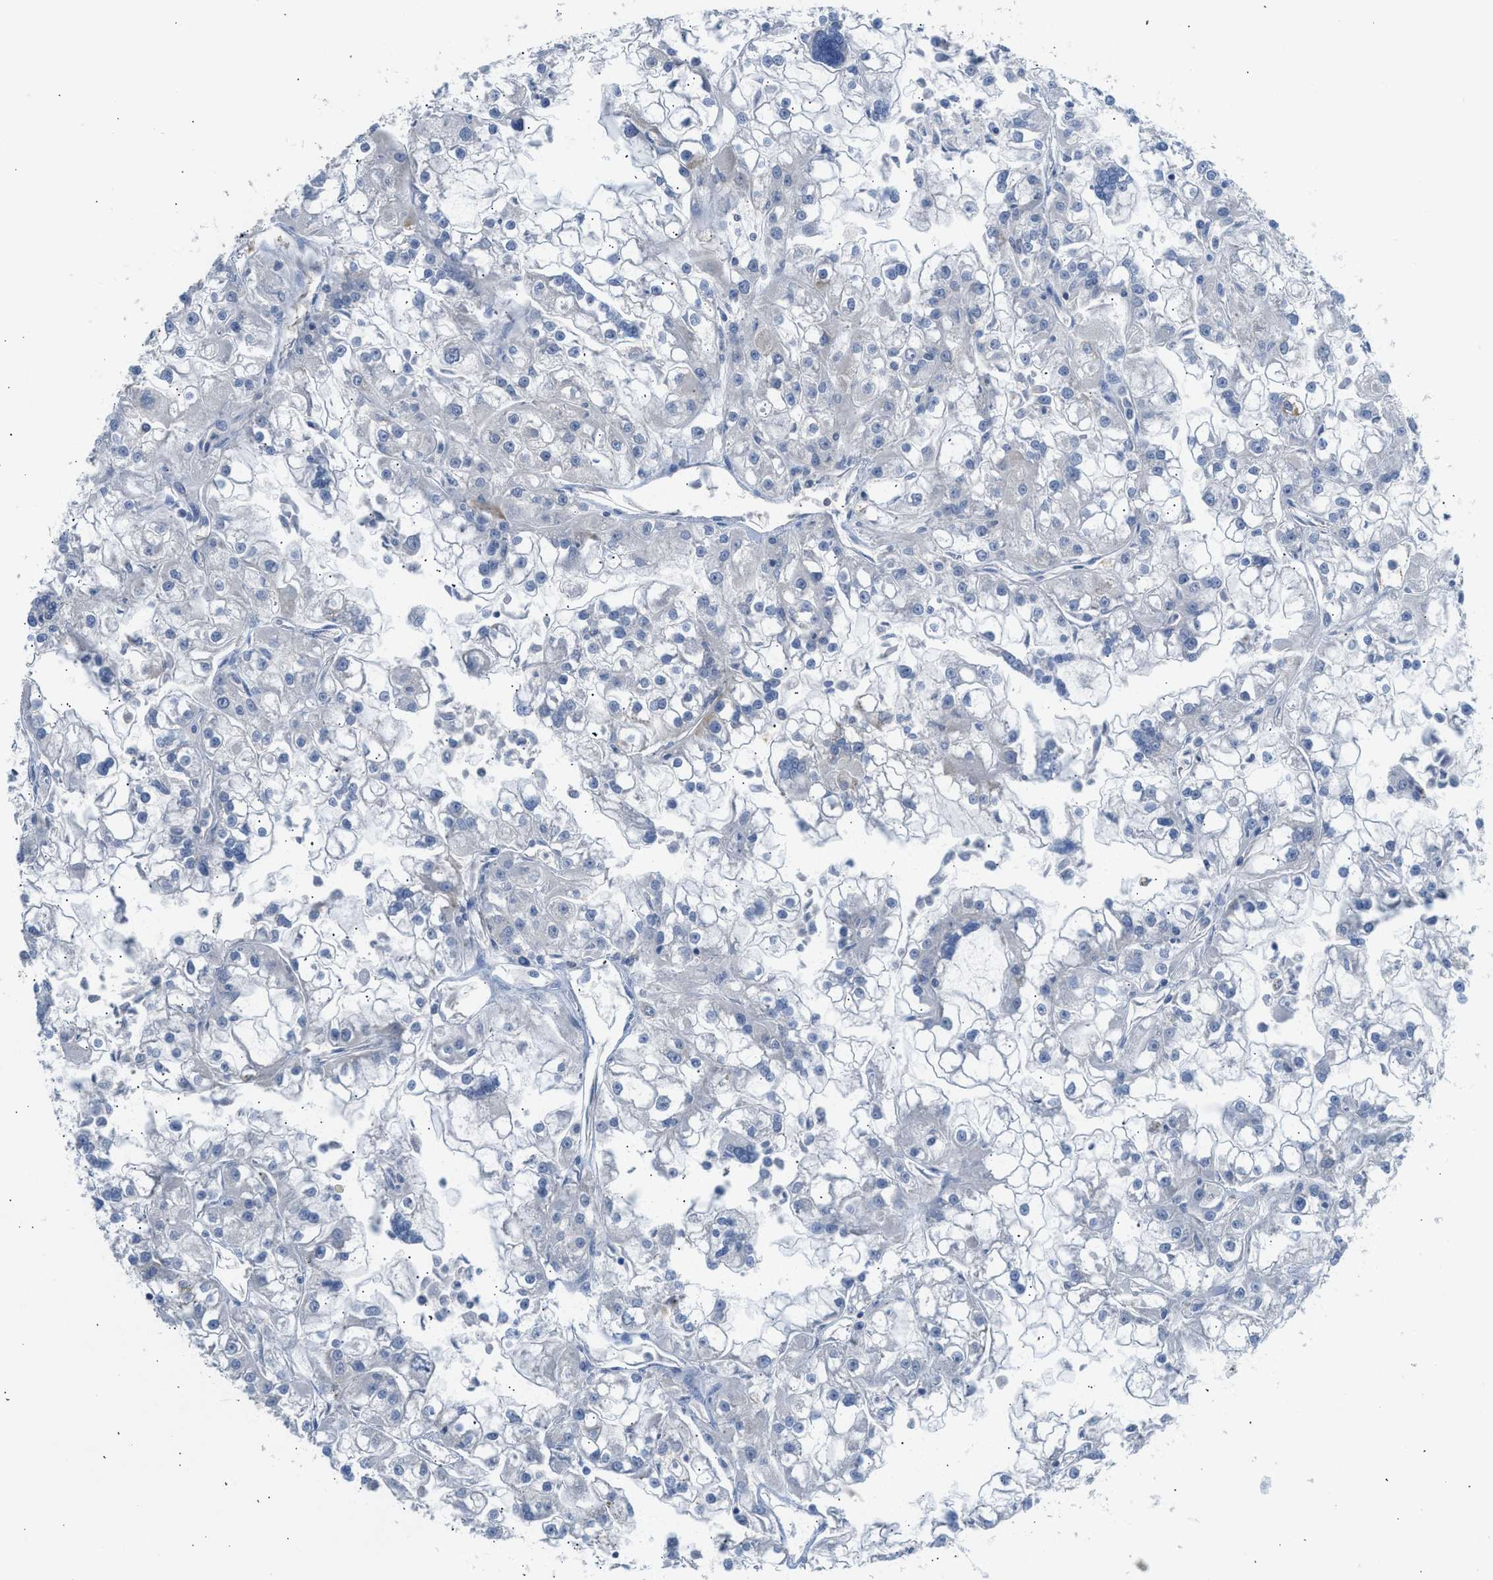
{"staining": {"intensity": "negative", "quantity": "none", "location": "none"}, "tissue": "renal cancer", "cell_type": "Tumor cells", "image_type": "cancer", "snomed": [{"axis": "morphology", "description": "Adenocarcinoma, NOS"}, {"axis": "topography", "description": "Kidney"}], "caption": "A high-resolution micrograph shows IHC staining of renal adenocarcinoma, which shows no significant expression in tumor cells.", "gene": "GOT2", "patient": {"sex": "female", "age": 52}}